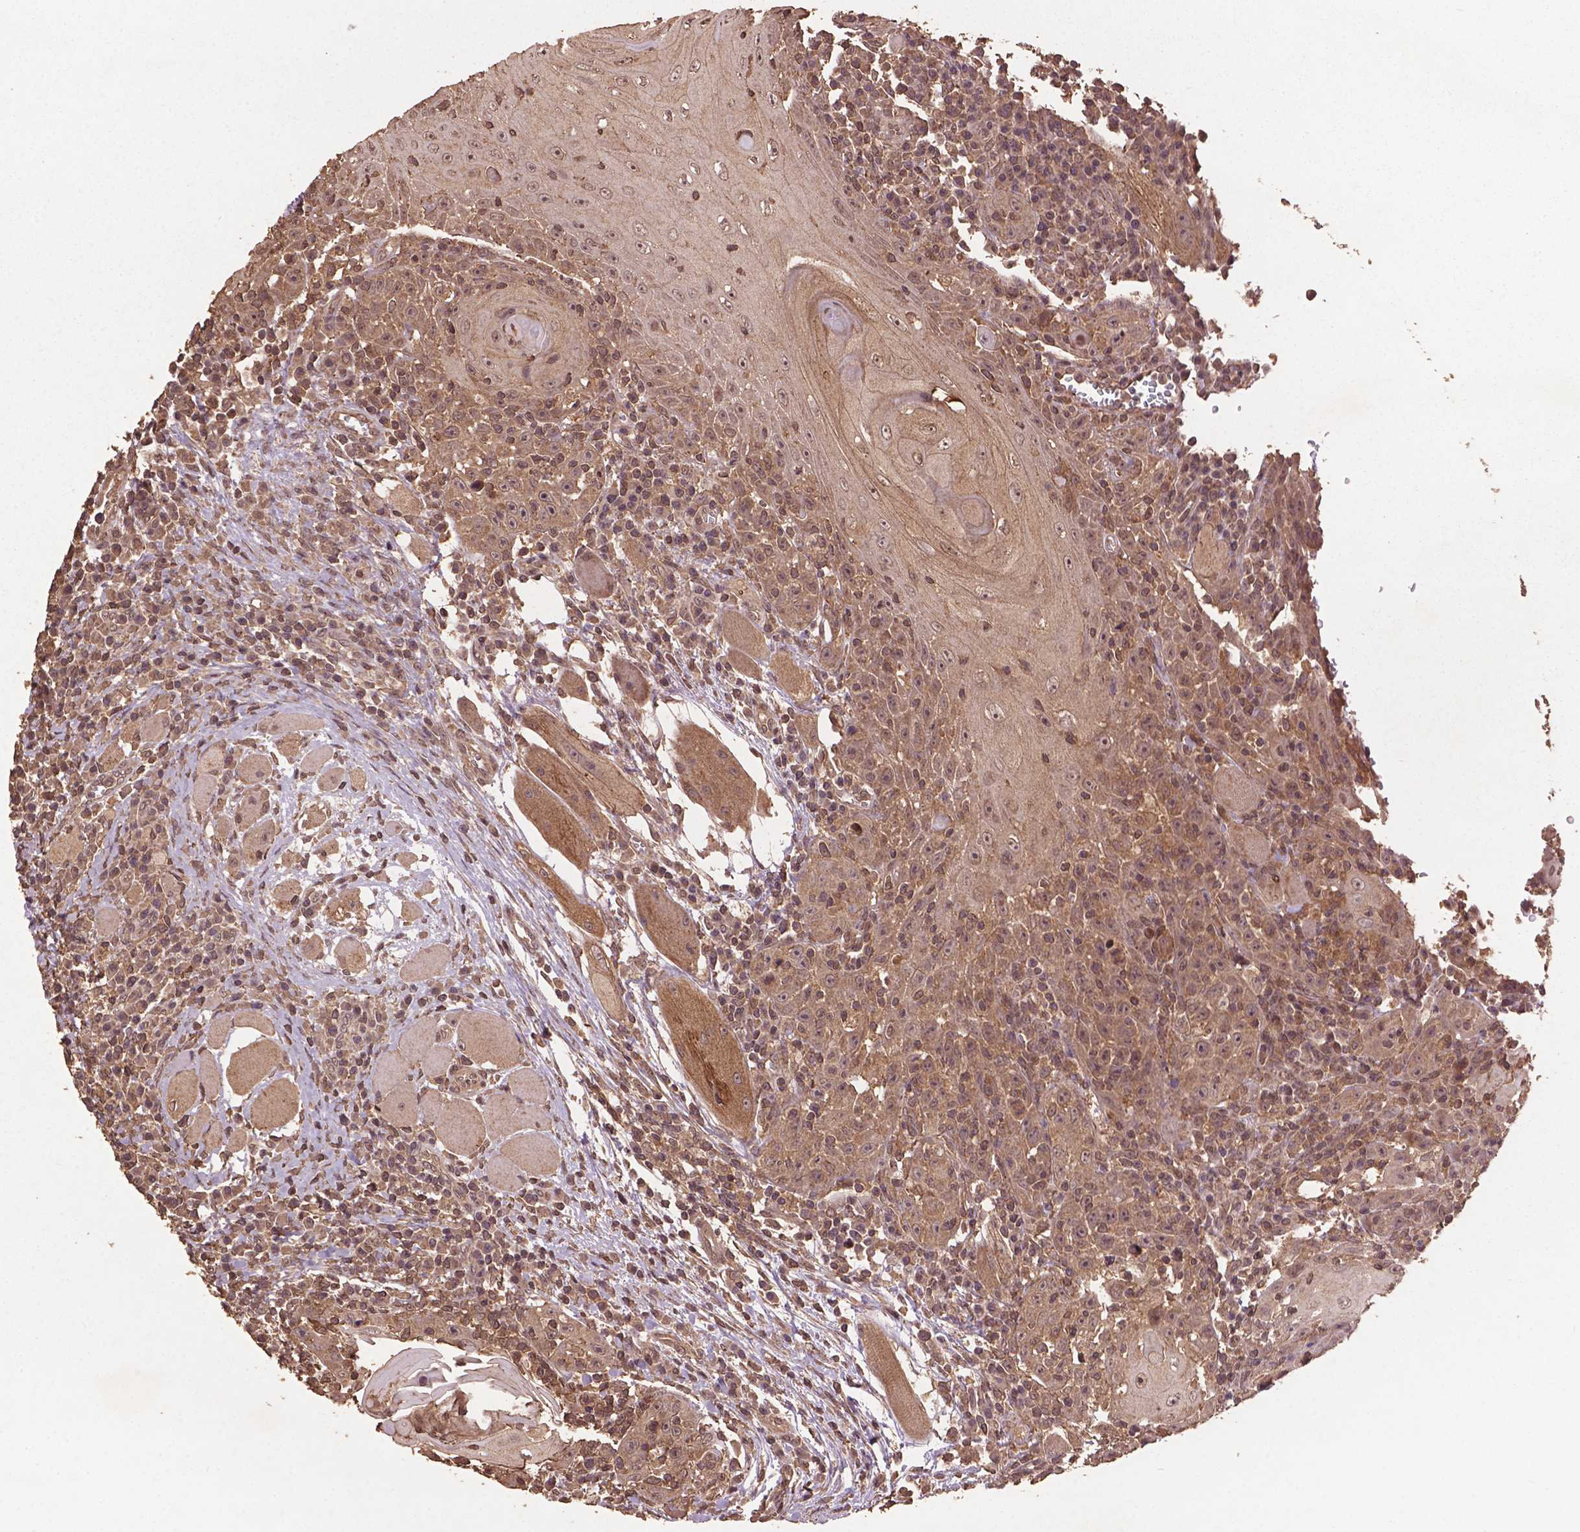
{"staining": {"intensity": "weak", "quantity": "25%-75%", "location": "cytoplasmic/membranous,nuclear"}, "tissue": "head and neck cancer", "cell_type": "Tumor cells", "image_type": "cancer", "snomed": [{"axis": "morphology", "description": "Normal tissue, NOS"}, {"axis": "morphology", "description": "Squamous cell carcinoma, NOS"}, {"axis": "topography", "description": "Oral tissue"}, {"axis": "topography", "description": "Head-Neck"}], "caption": "Immunohistochemical staining of squamous cell carcinoma (head and neck) reveals weak cytoplasmic/membranous and nuclear protein staining in about 25%-75% of tumor cells.", "gene": "BABAM1", "patient": {"sex": "male", "age": 52}}